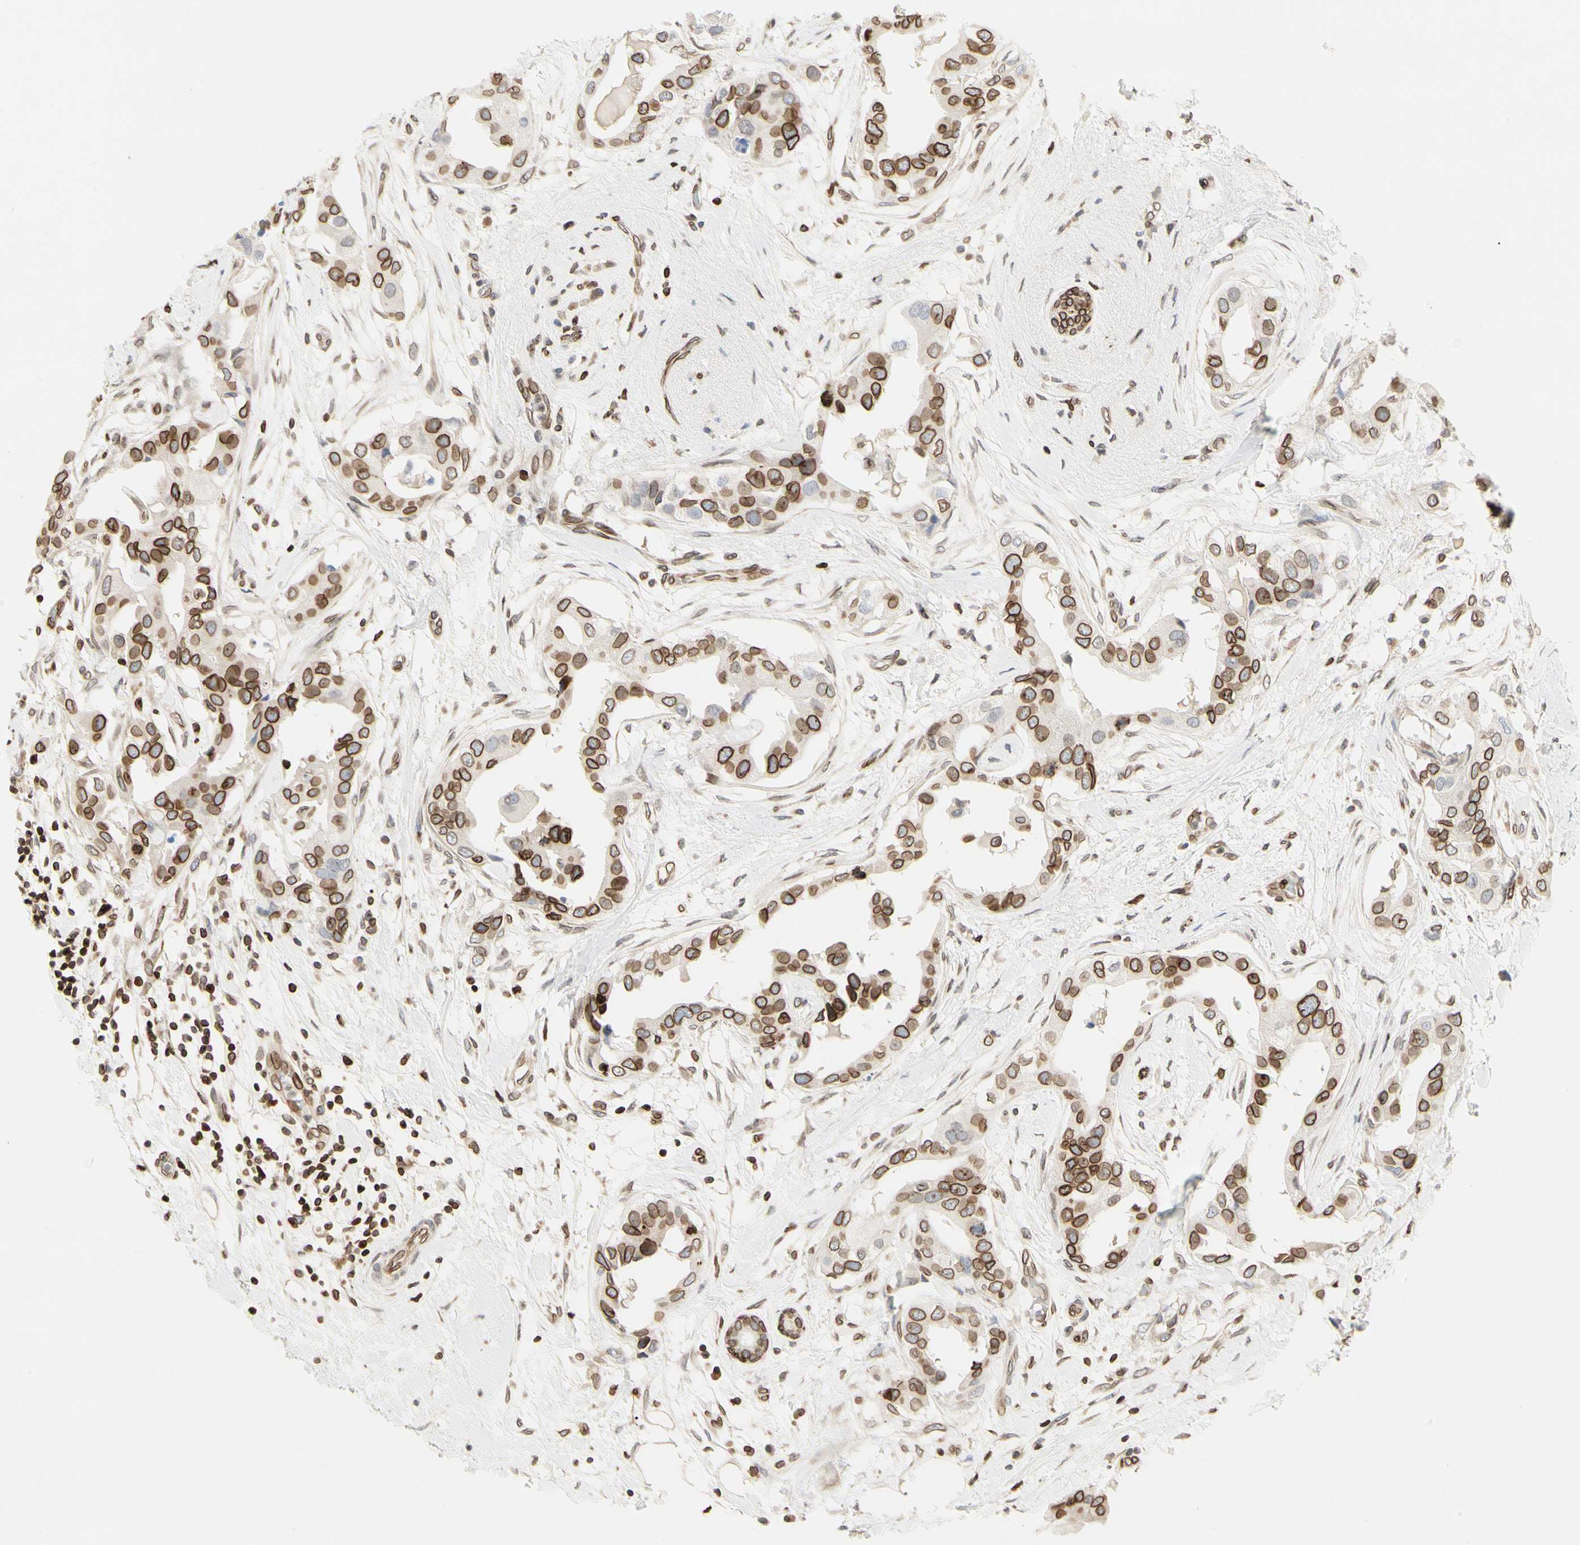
{"staining": {"intensity": "strong", "quantity": ">75%", "location": "cytoplasmic/membranous,nuclear"}, "tissue": "breast cancer", "cell_type": "Tumor cells", "image_type": "cancer", "snomed": [{"axis": "morphology", "description": "Duct carcinoma"}, {"axis": "topography", "description": "Breast"}], "caption": "Protein expression by immunohistochemistry (IHC) displays strong cytoplasmic/membranous and nuclear positivity in about >75% of tumor cells in breast cancer (intraductal carcinoma). The staining was performed using DAB, with brown indicating positive protein expression. Nuclei are stained blue with hematoxylin.", "gene": "TMPO", "patient": {"sex": "female", "age": 40}}